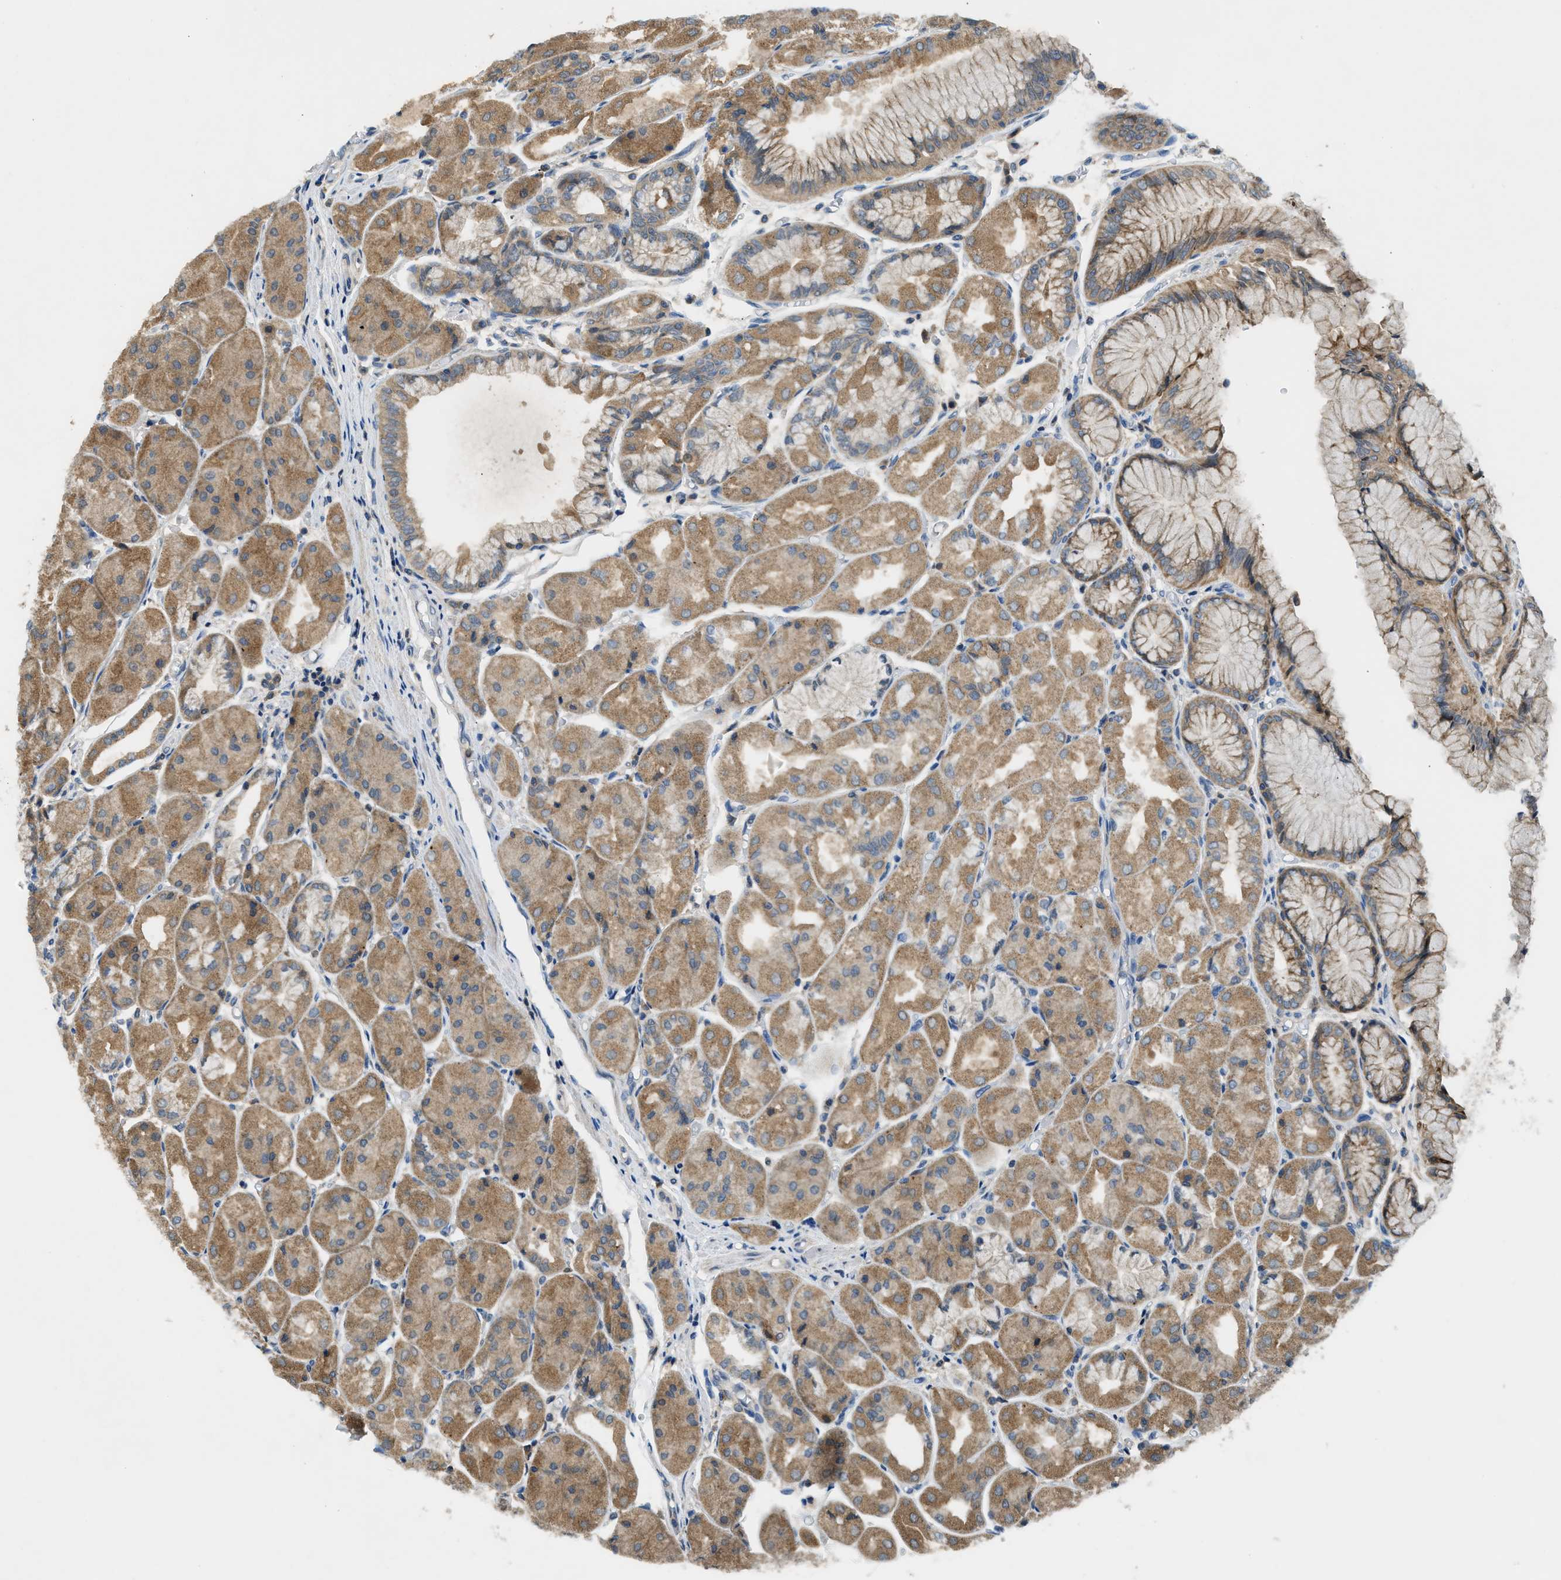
{"staining": {"intensity": "moderate", "quantity": ">75%", "location": "cytoplasmic/membranous"}, "tissue": "stomach", "cell_type": "Glandular cells", "image_type": "normal", "snomed": [{"axis": "morphology", "description": "Normal tissue, NOS"}, {"axis": "topography", "description": "Stomach, upper"}], "caption": "A photomicrograph of stomach stained for a protein demonstrates moderate cytoplasmic/membranous brown staining in glandular cells.", "gene": "PAFAH2", "patient": {"sex": "male", "age": 72}}